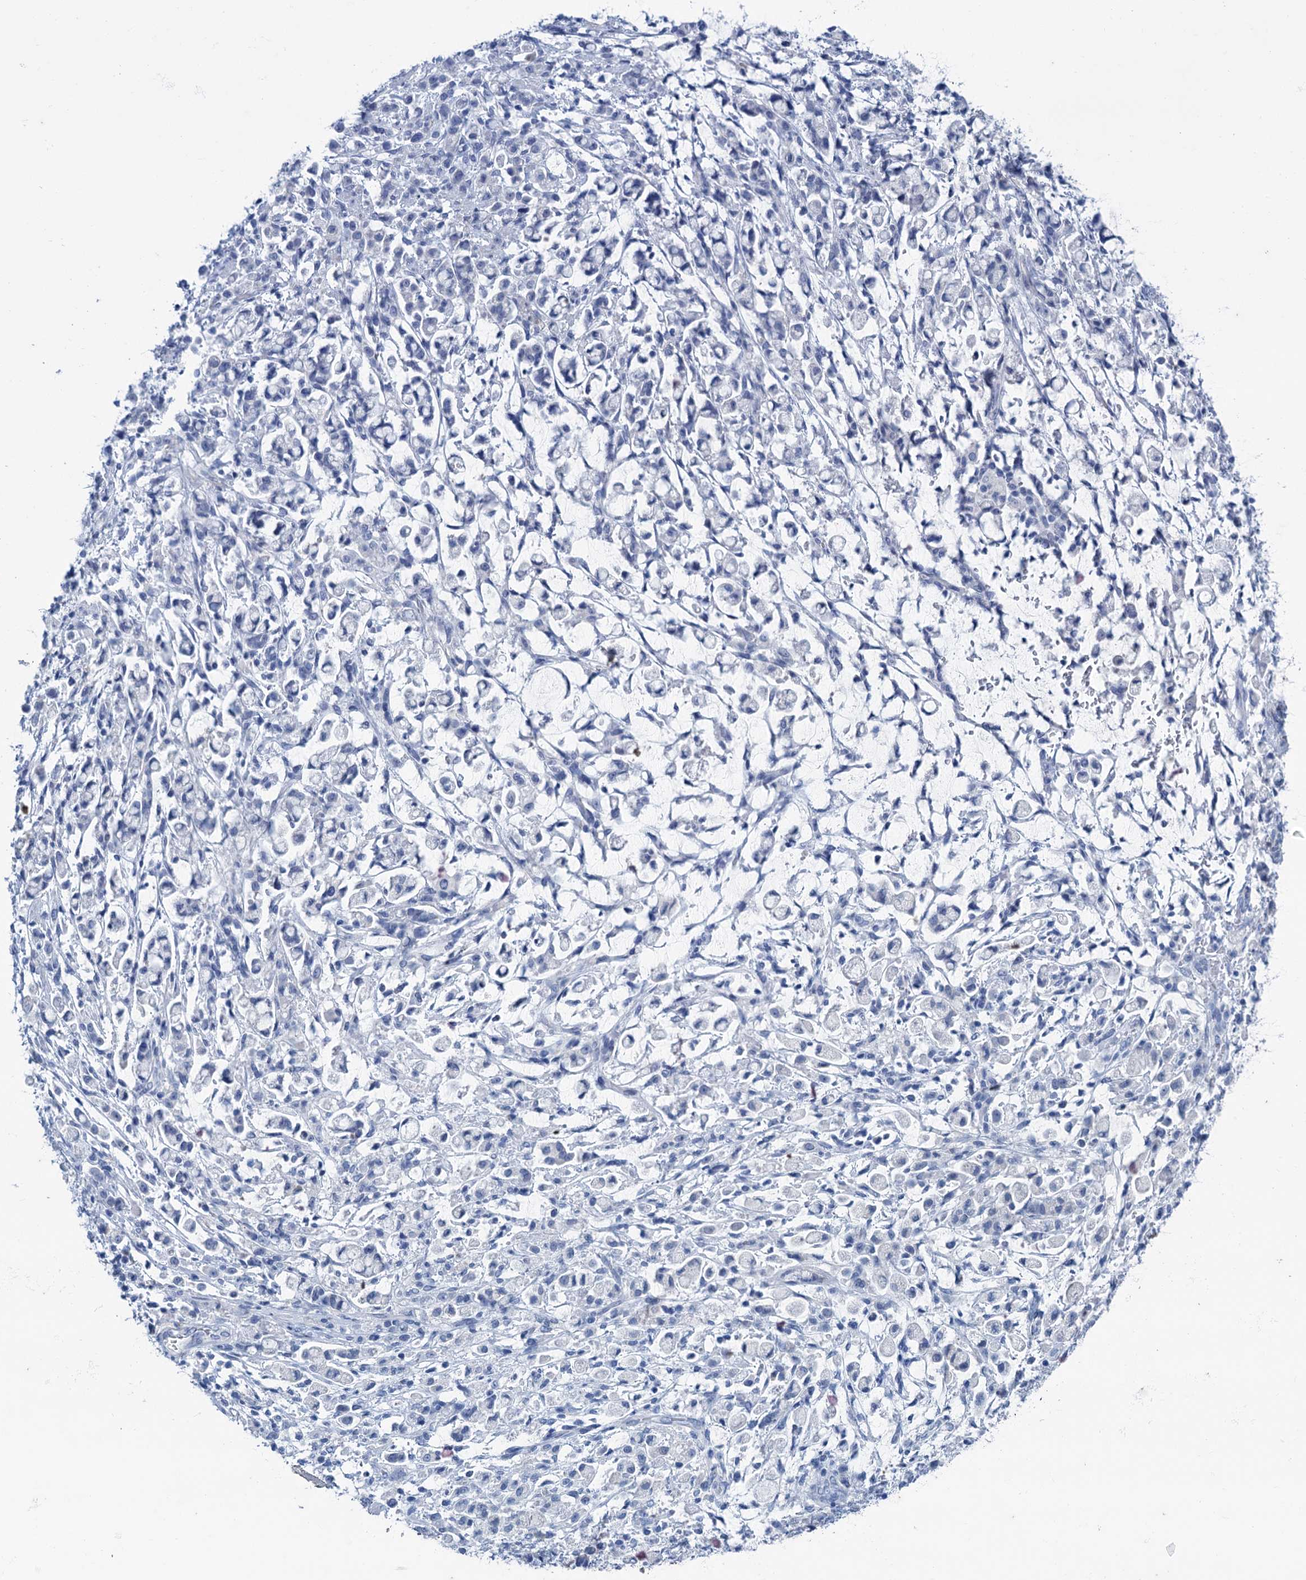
{"staining": {"intensity": "negative", "quantity": "none", "location": "none"}, "tissue": "stomach cancer", "cell_type": "Tumor cells", "image_type": "cancer", "snomed": [{"axis": "morphology", "description": "Adenocarcinoma, NOS"}, {"axis": "topography", "description": "Stomach"}], "caption": "High power microscopy photomicrograph of an IHC image of stomach cancer, revealing no significant positivity in tumor cells.", "gene": "MYOZ3", "patient": {"sex": "female", "age": 60}}